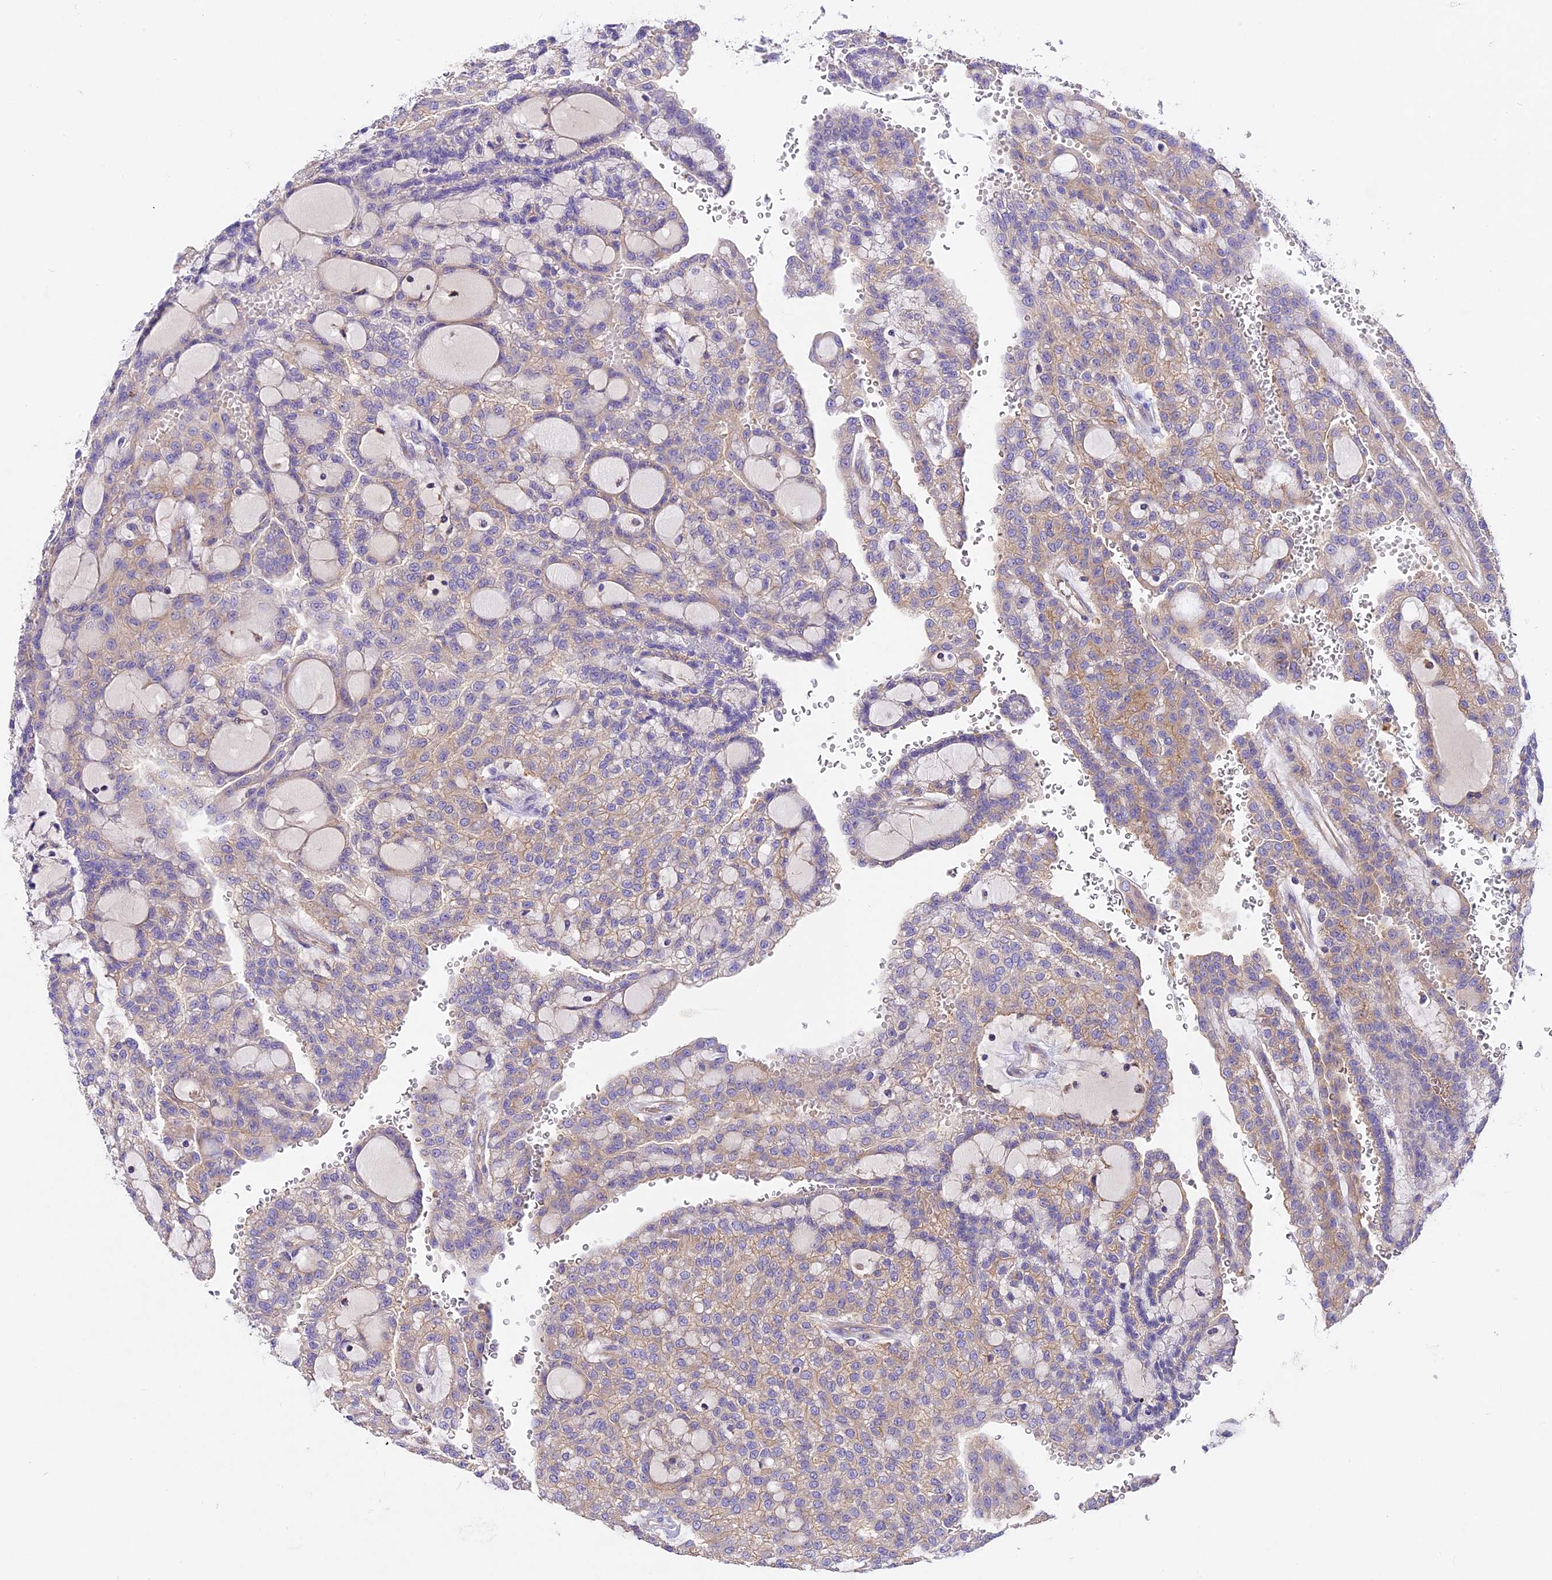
{"staining": {"intensity": "negative", "quantity": "none", "location": "none"}, "tissue": "renal cancer", "cell_type": "Tumor cells", "image_type": "cancer", "snomed": [{"axis": "morphology", "description": "Adenocarcinoma, NOS"}, {"axis": "topography", "description": "Kidney"}], "caption": "Immunohistochemistry (IHC) of adenocarcinoma (renal) demonstrates no positivity in tumor cells.", "gene": "PEMT", "patient": {"sex": "male", "age": 63}}